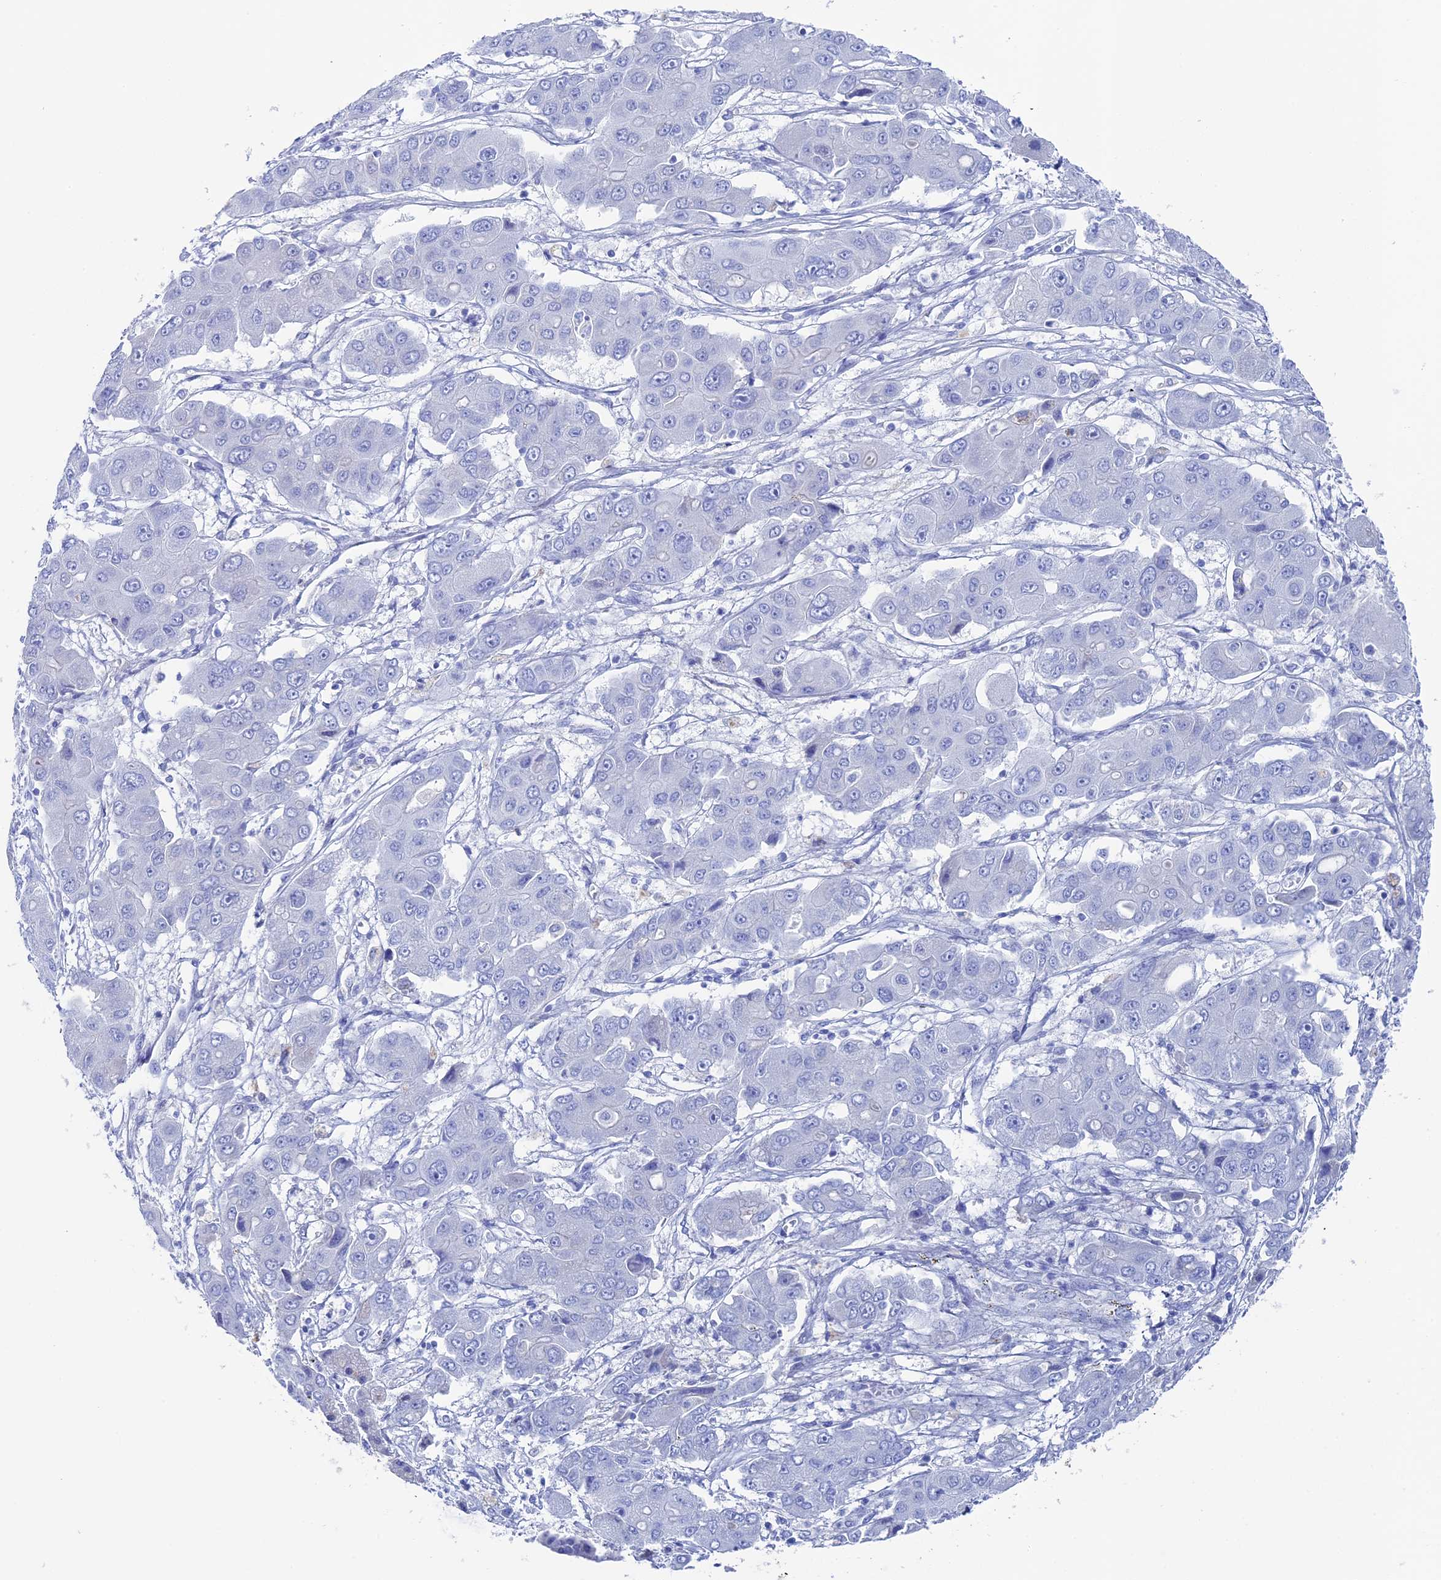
{"staining": {"intensity": "negative", "quantity": "none", "location": "none"}, "tissue": "liver cancer", "cell_type": "Tumor cells", "image_type": "cancer", "snomed": [{"axis": "morphology", "description": "Cholangiocarcinoma"}, {"axis": "topography", "description": "Liver"}], "caption": "A high-resolution image shows immunohistochemistry (IHC) staining of liver cancer, which demonstrates no significant staining in tumor cells.", "gene": "UNC119", "patient": {"sex": "male", "age": 67}}